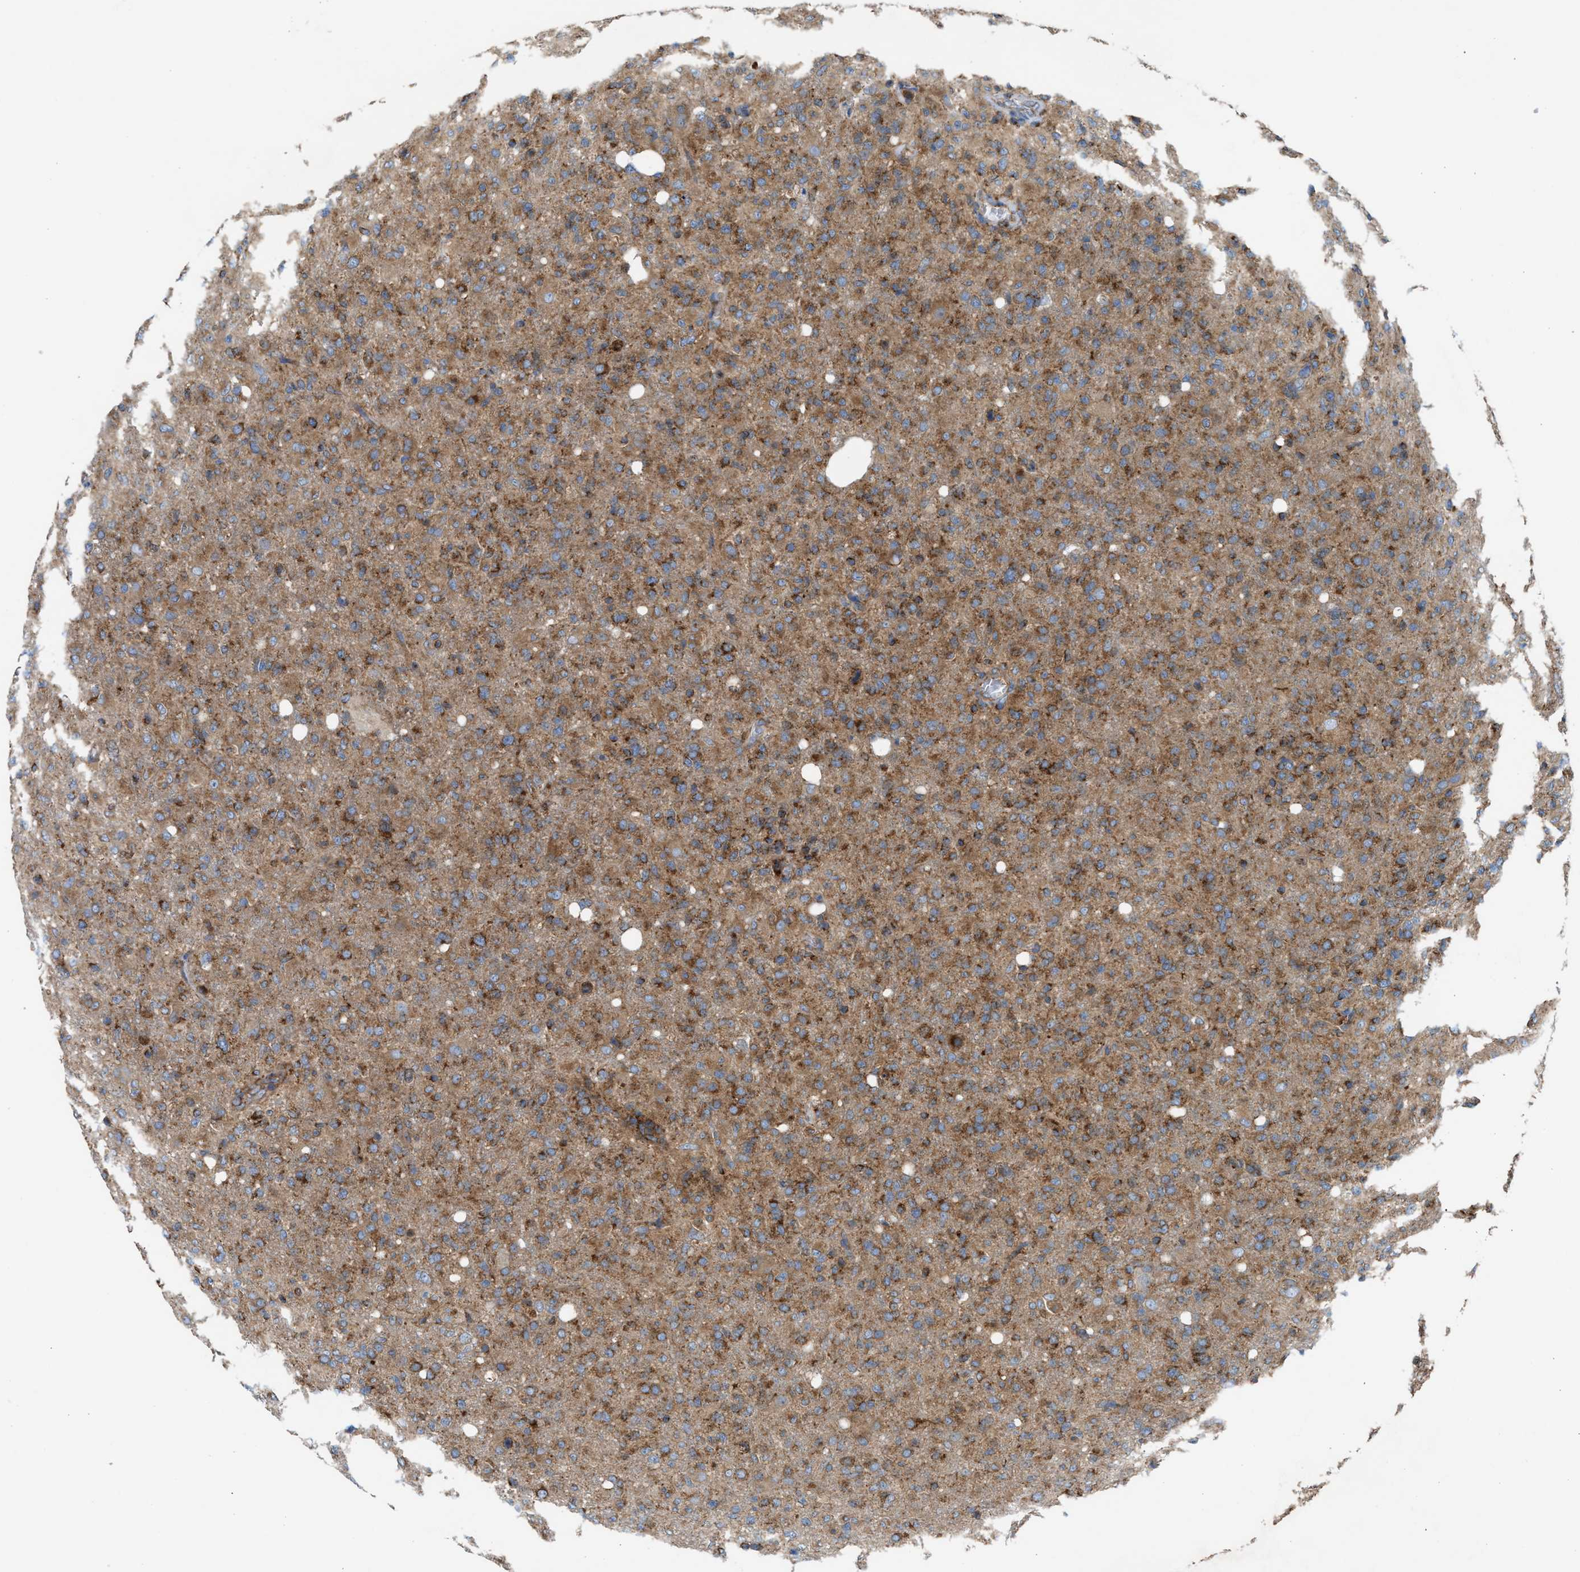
{"staining": {"intensity": "moderate", "quantity": ">75%", "location": "cytoplasmic/membranous"}, "tissue": "glioma", "cell_type": "Tumor cells", "image_type": "cancer", "snomed": [{"axis": "morphology", "description": "Glioma, malignant, High grade"}, {"axis": "topography", "description": "Brain"}], "caption": "Human malignant glioma (high-grade) stained for a protein (brown) demonstrates moderate cytoplasmic/membranous positive staining in approximately >75% of tumor cells.", "gene": "TBC1D15", "patient": {"sex": "female", "age": 57}}